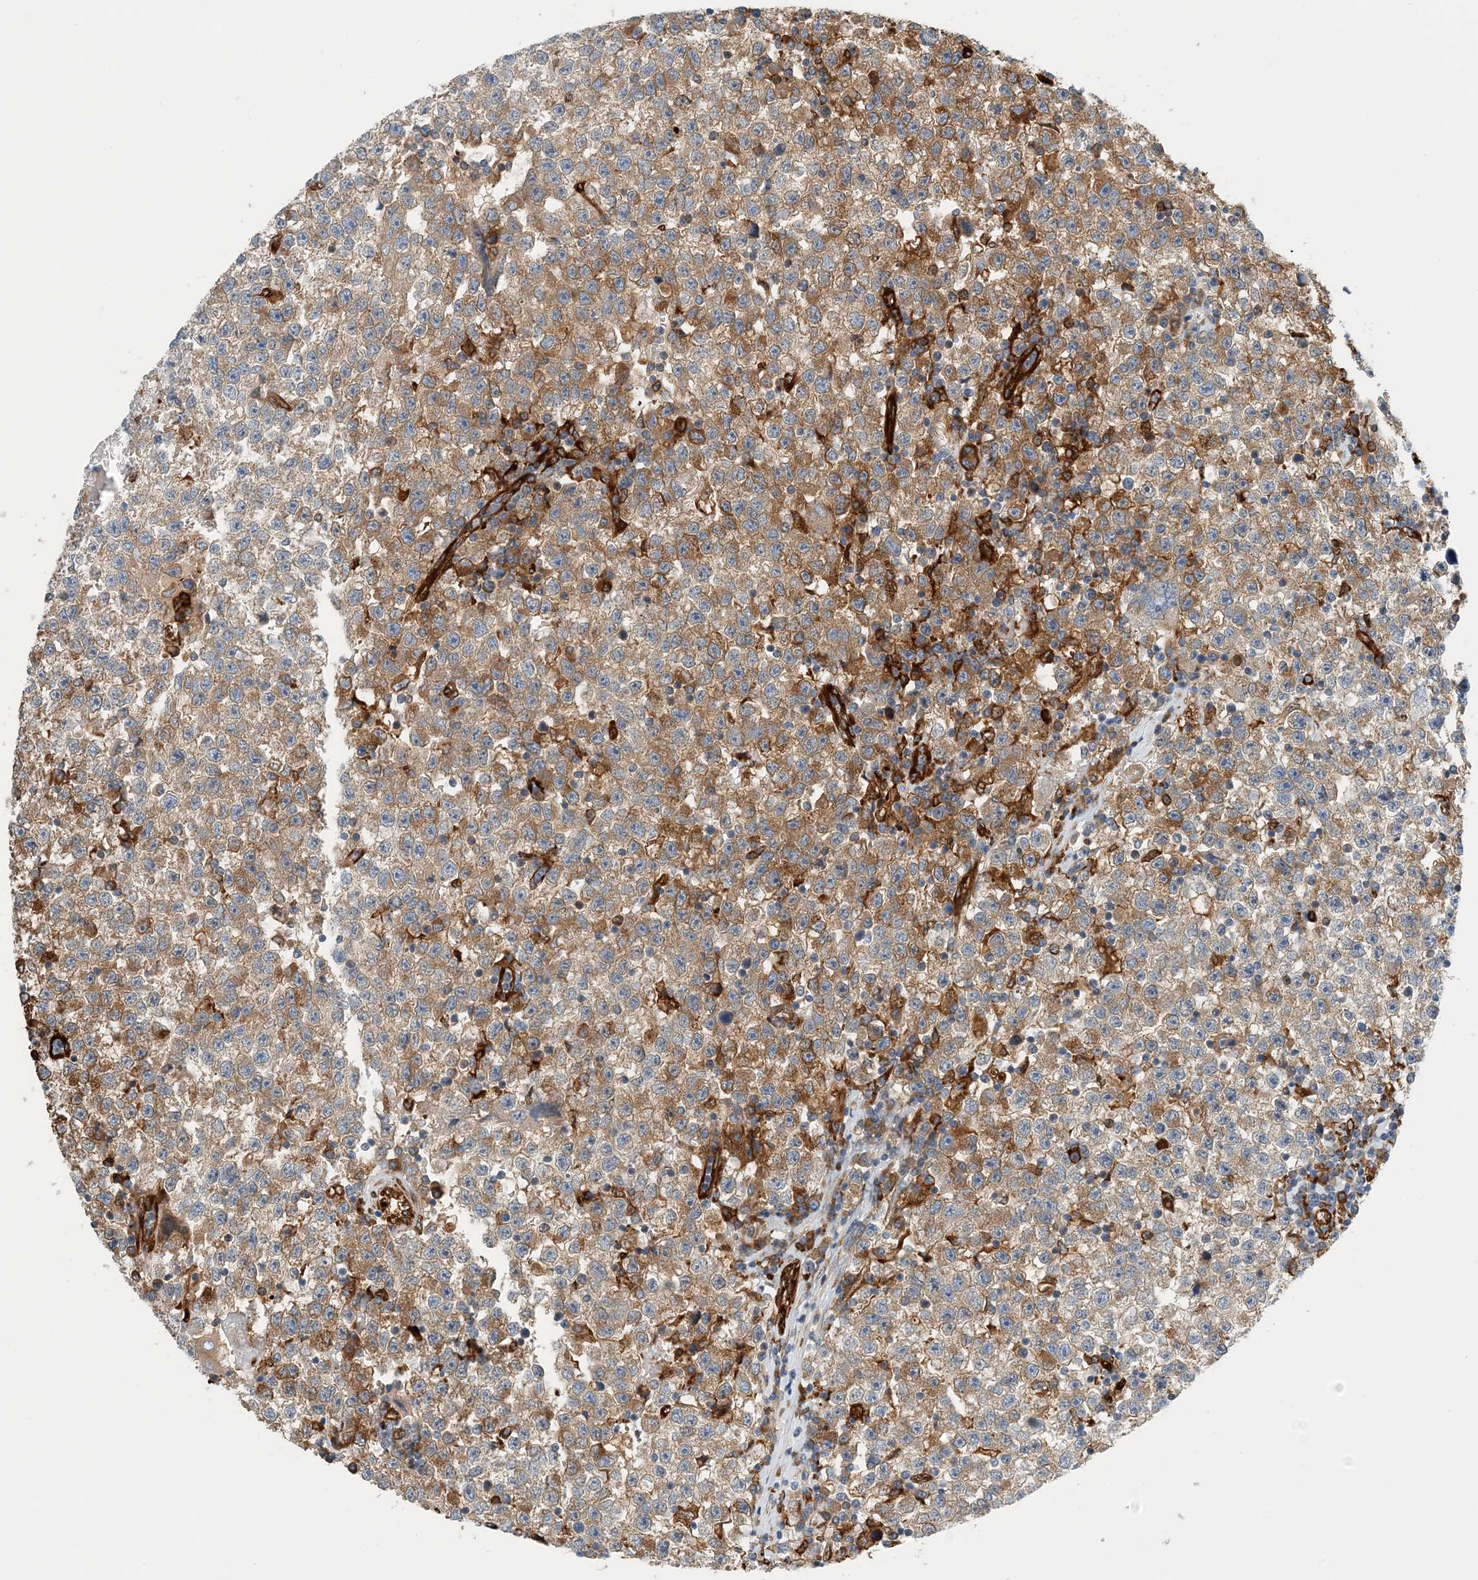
{"staining": {"intensity": "moderate", "quantity": ">75%", "location": "cytoplasmic/membranous"}, "tissue": "testis cancer", "cell_type": "Tumor cells", "image_type": "cancer", "snomed": [{"axis": "morphology", "description": "Seminoma, NOS"}, {"axis": "topography", "description": "Testis"}], "caption": "The histopathology image reveals a brown stain indicating the presence of a protein in the cytoplasmic/membranous of tumor cells in testis cancer.", "gene": "PCDHA2", "patient": {"sex": "male", "age": 22}}